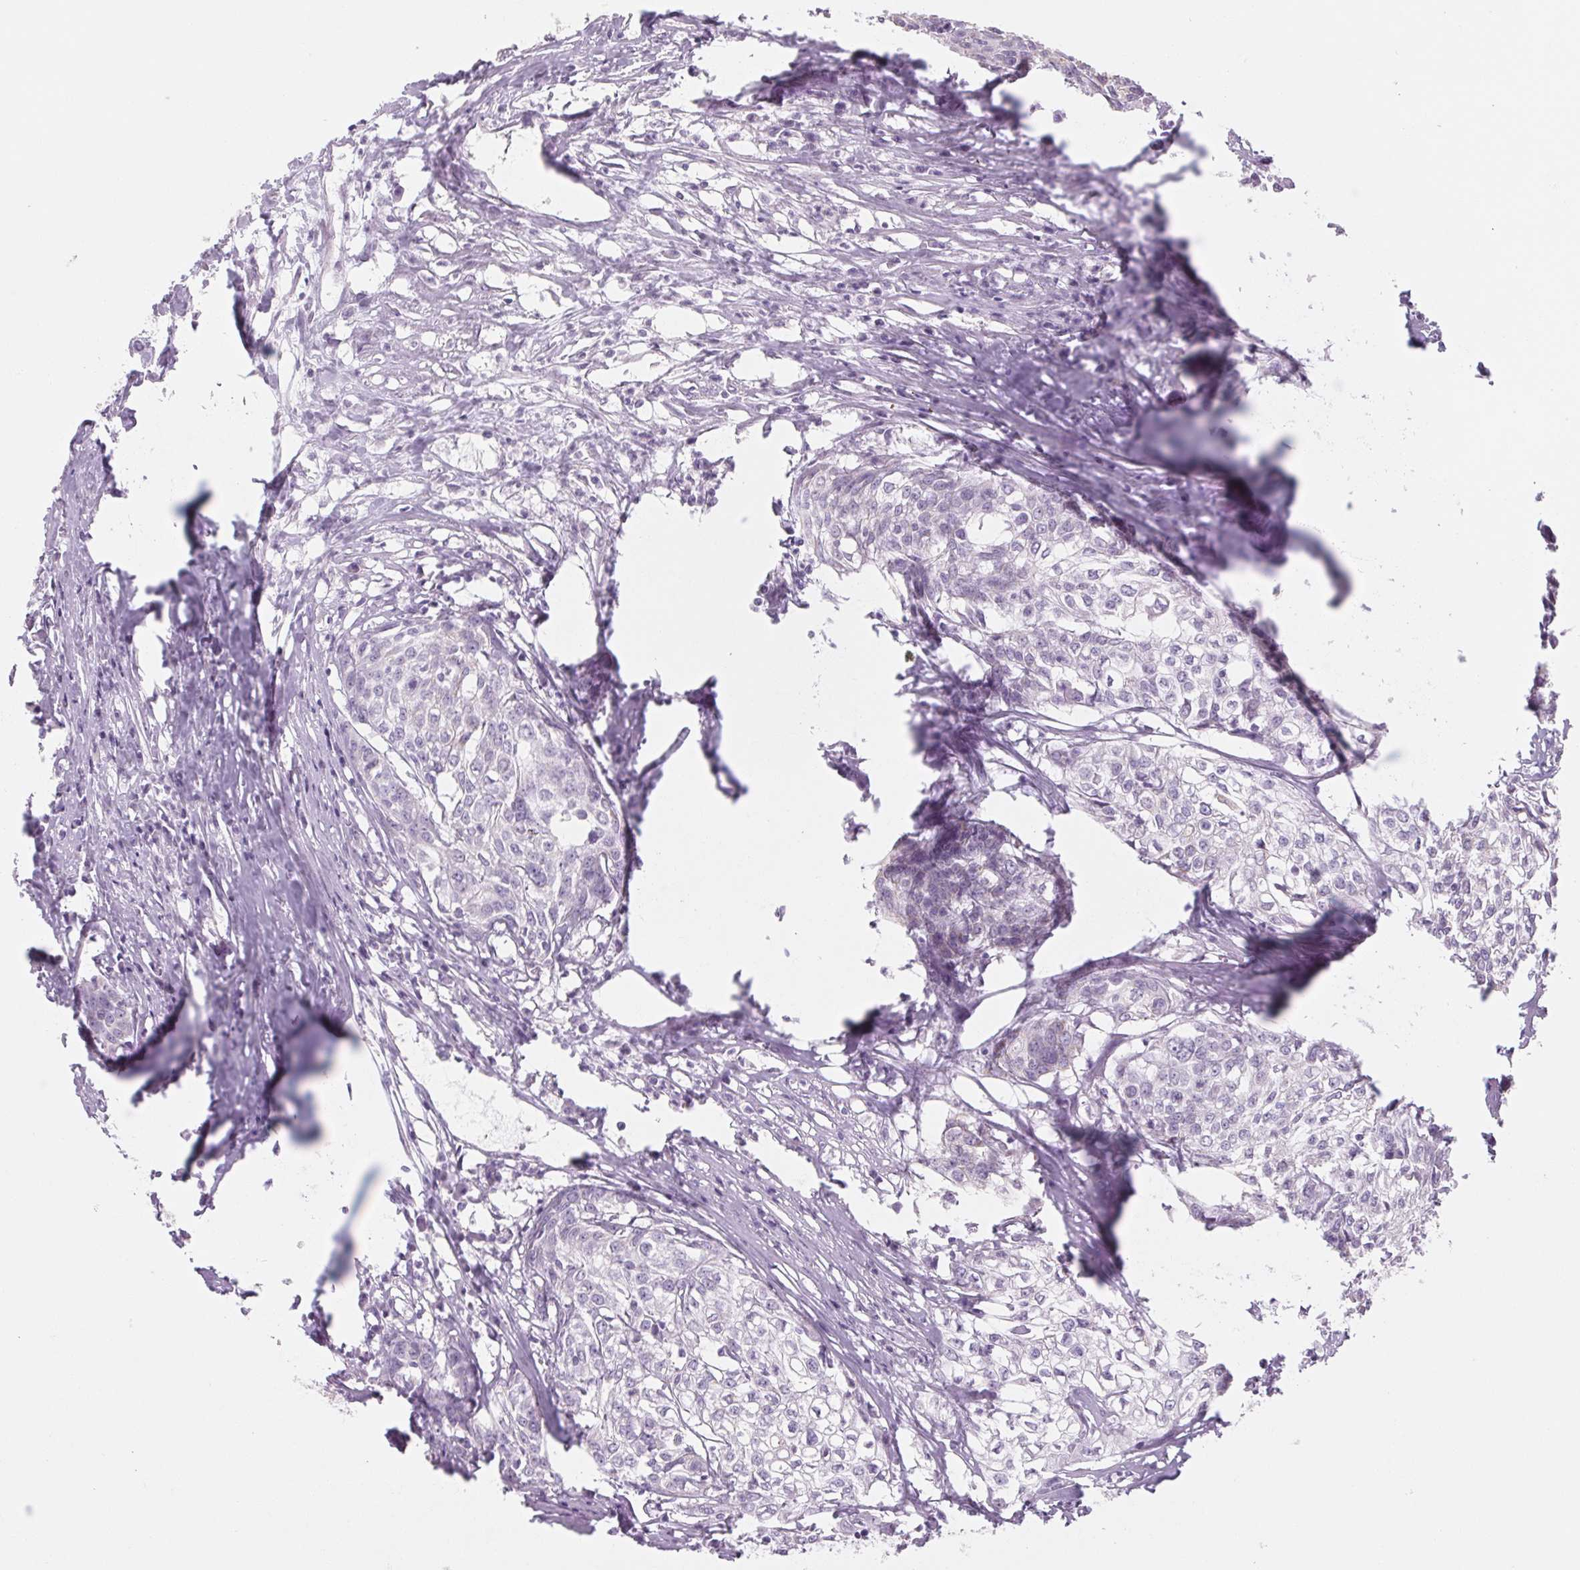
{"staining": {"intensity": "negative", "quantity": "none", "location": "none"}, "tissue": "cervical cancer", "cell_type": "Tumor cells", "image_type": "cancer", "snomed": [{"axis": "morphology", "description": "Squamous cell carcinoma, NOS"}, {"axis": "topography", "description": "Cervix"}], "caption": "Immunohistochemical staining of squamous cell carcinoma (cervical) reveals no significant expression in tumor cells. (Brightfield microscopy of DAB (3,3'-diaminobenzidine) immunohistochemistry (IHC) at high magnification).", "gene": "POU1F1", "patient": {"sex": "female", "age": 39}}